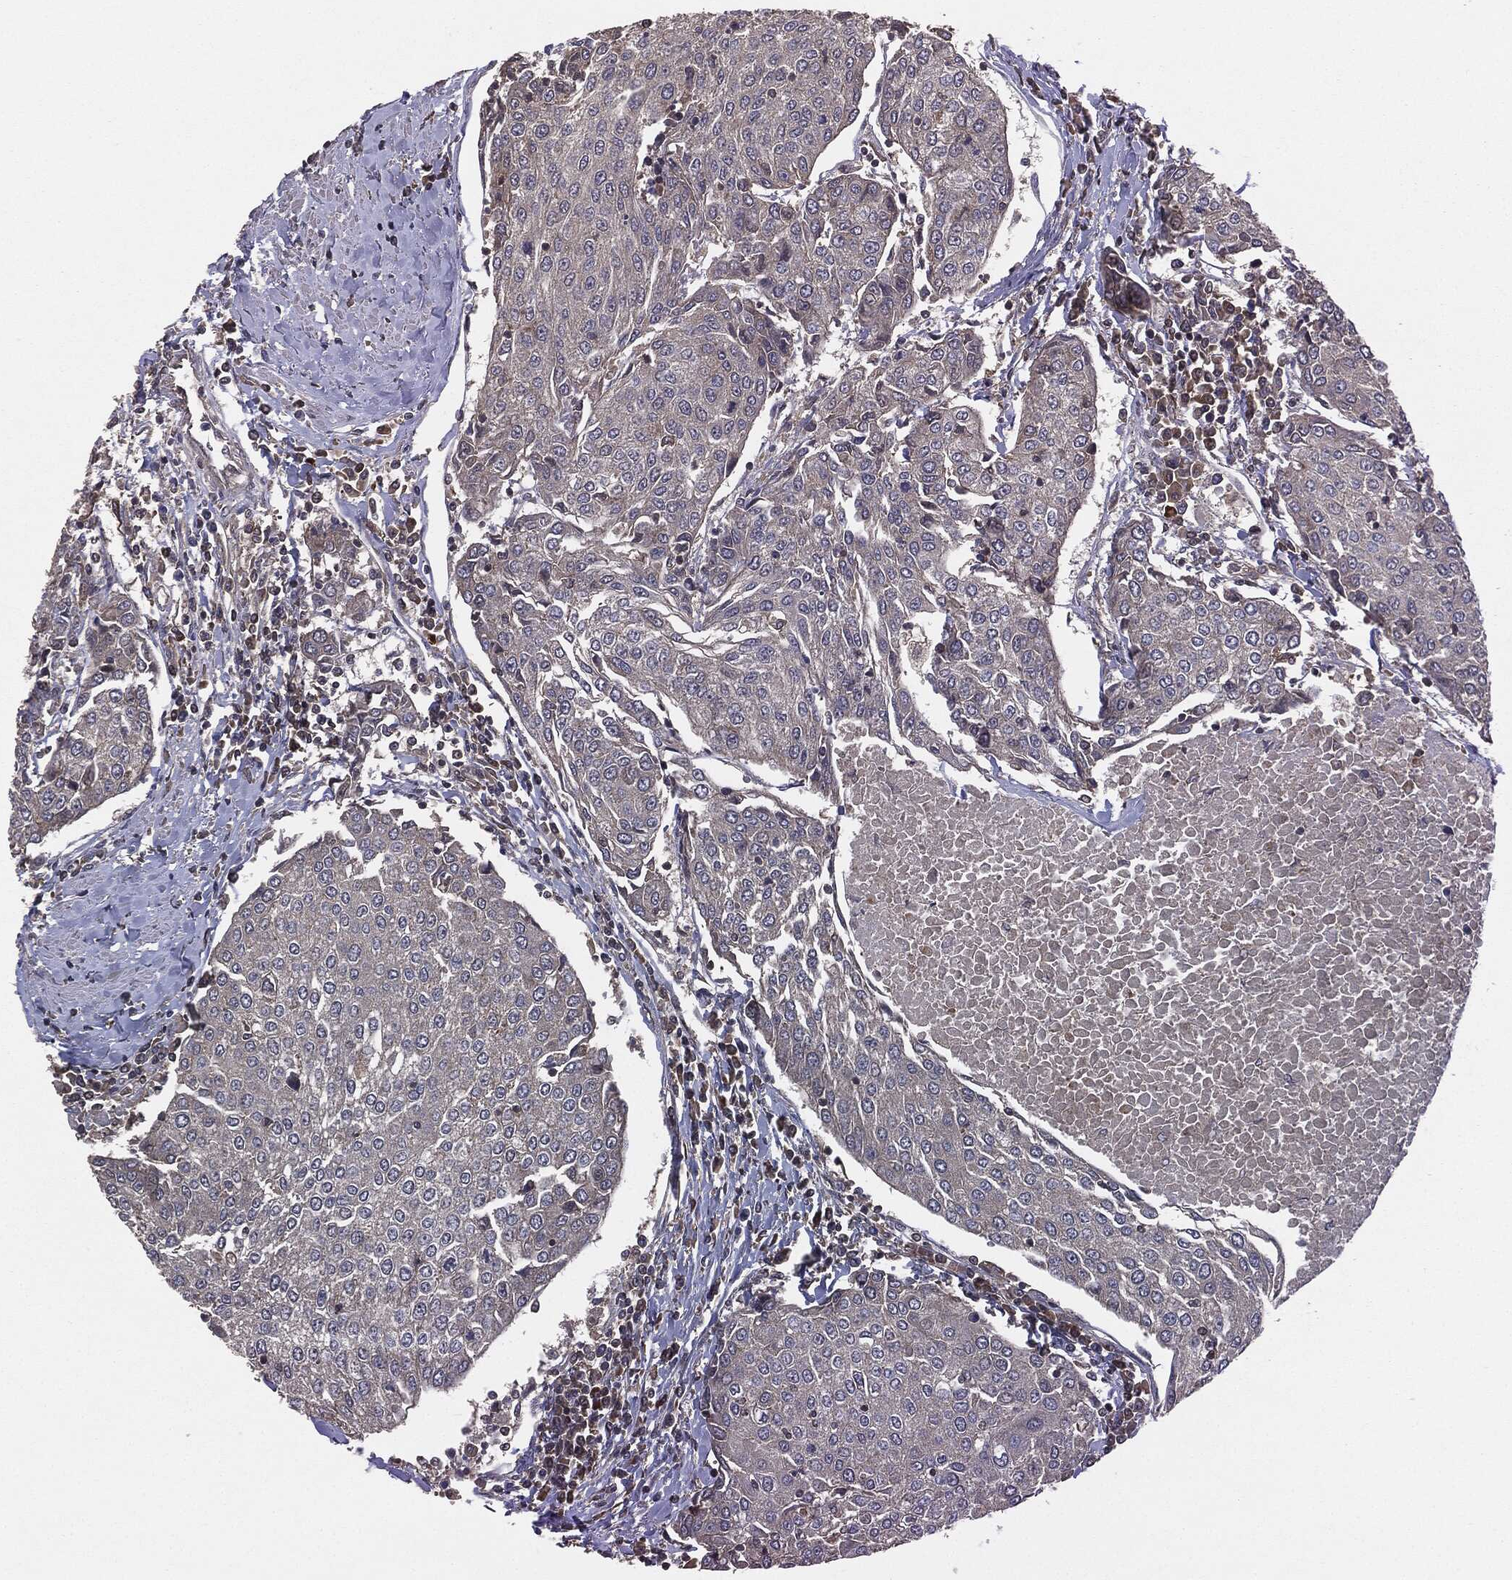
{"staining": {"intensity": "negative", "quantity": "none", "location": "none"}, "tissue": "urothelial cancer", "cell_type": "Tumor cells", "image_type": "cancer", "snomed": [{"axis": "morphology", "description": "Urothelial carcinoma, High grade"}, {"axis": "topography", "description": "Urinary bladder"}], "caption": "IHC image of neoplastic tissue: urothelial cancer stained with DAB exhibits no significant protein staining in tumor cells.", "gene": "ERBIN", "patient": {"sex": "female", "age": 85}}